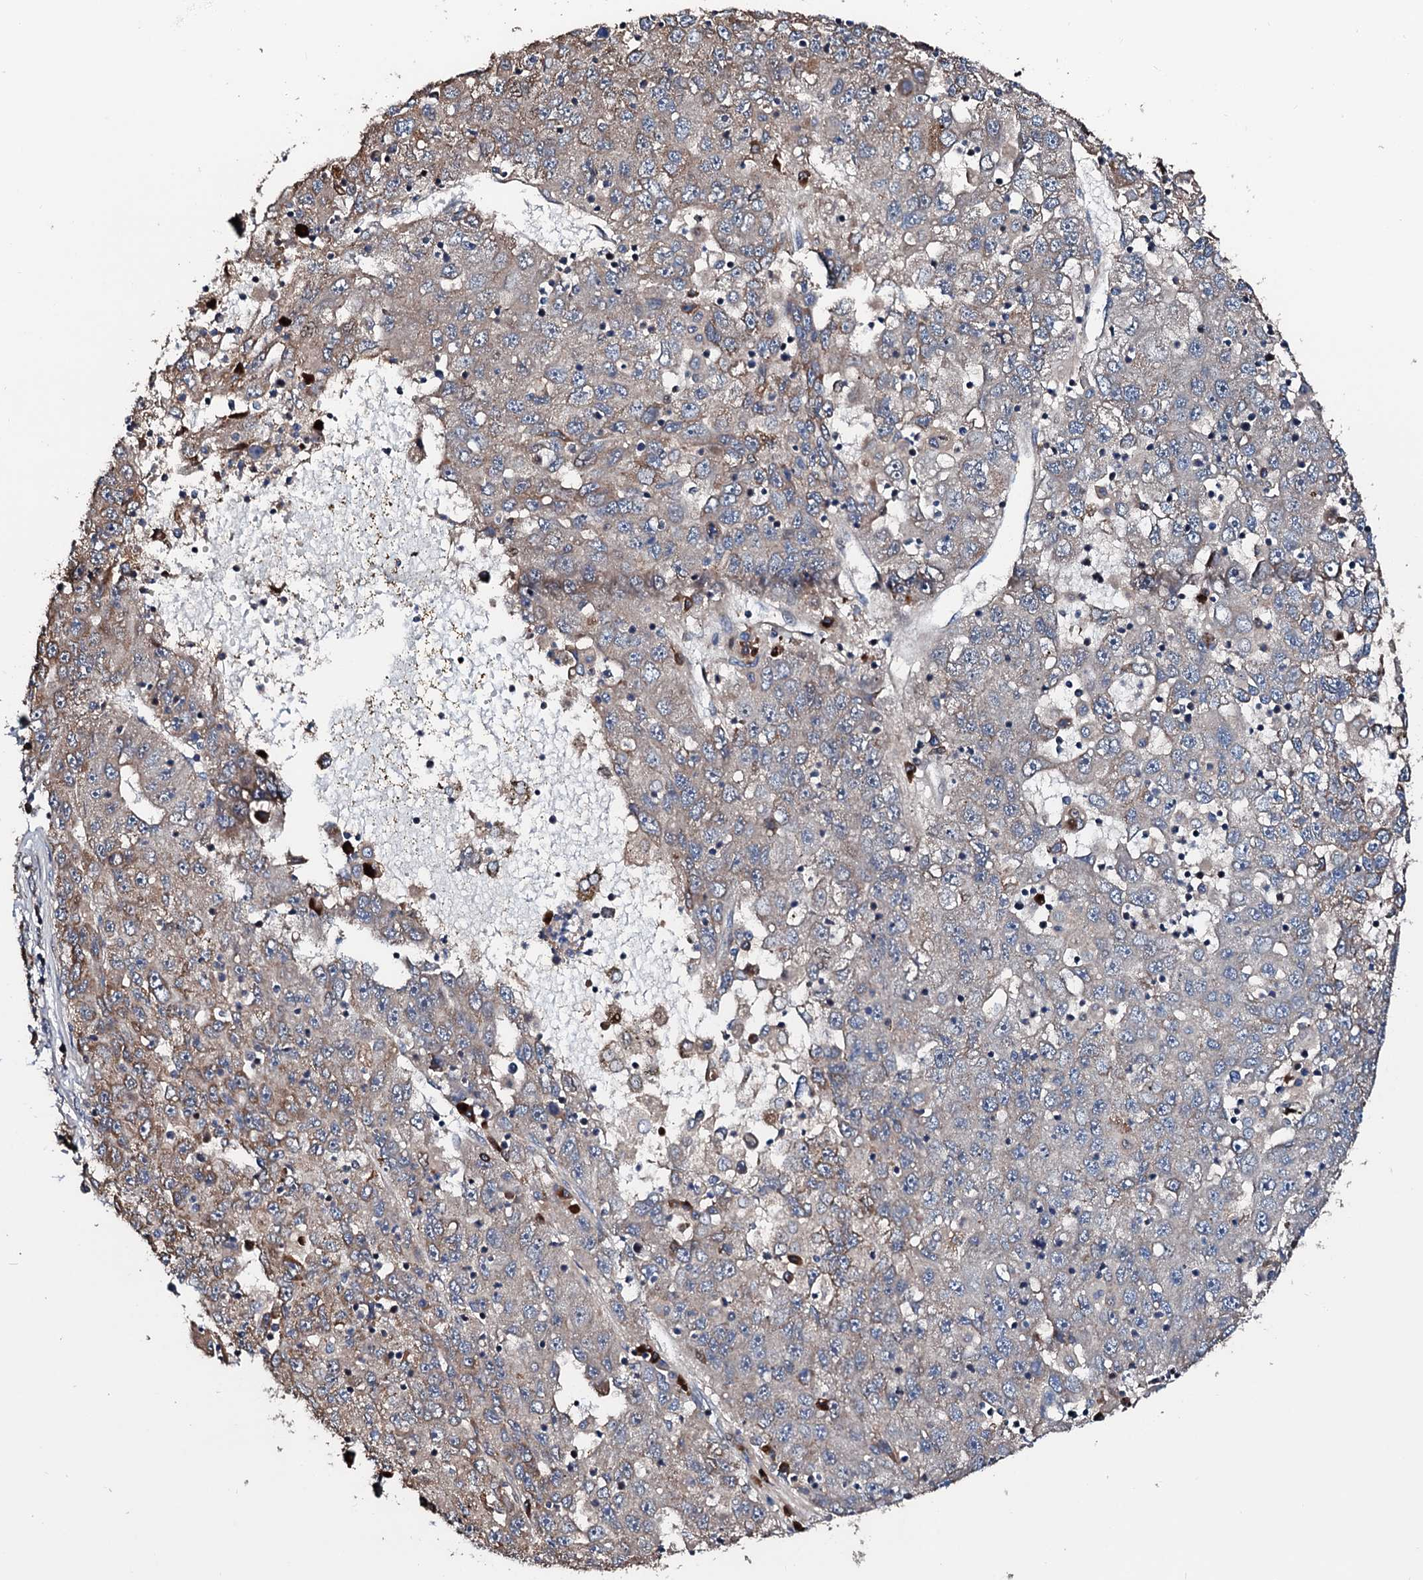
{"staining": {"intensity": "weak", "quantity": "25%-75%", "location": "cytoplasmic/membranous"}, "tissue": "liver cancer", "cell_type": "Tumor cells", "image_type": "cancer", "snomed": [{"axis": "morphology", "description": "Carcinoma, Hepatocellular, NOS"}, {"axis": "topography", "description": "Liver"}], "caption": "Hepatocellular carcinoma (liver) stained with DAB IHC reveals low levels of weak cytoplasmic/membranous positivity in about 25%-75% of tumor cells.", "gene": "KIF18A", "patient": {"sex": "male", "age": 49}}